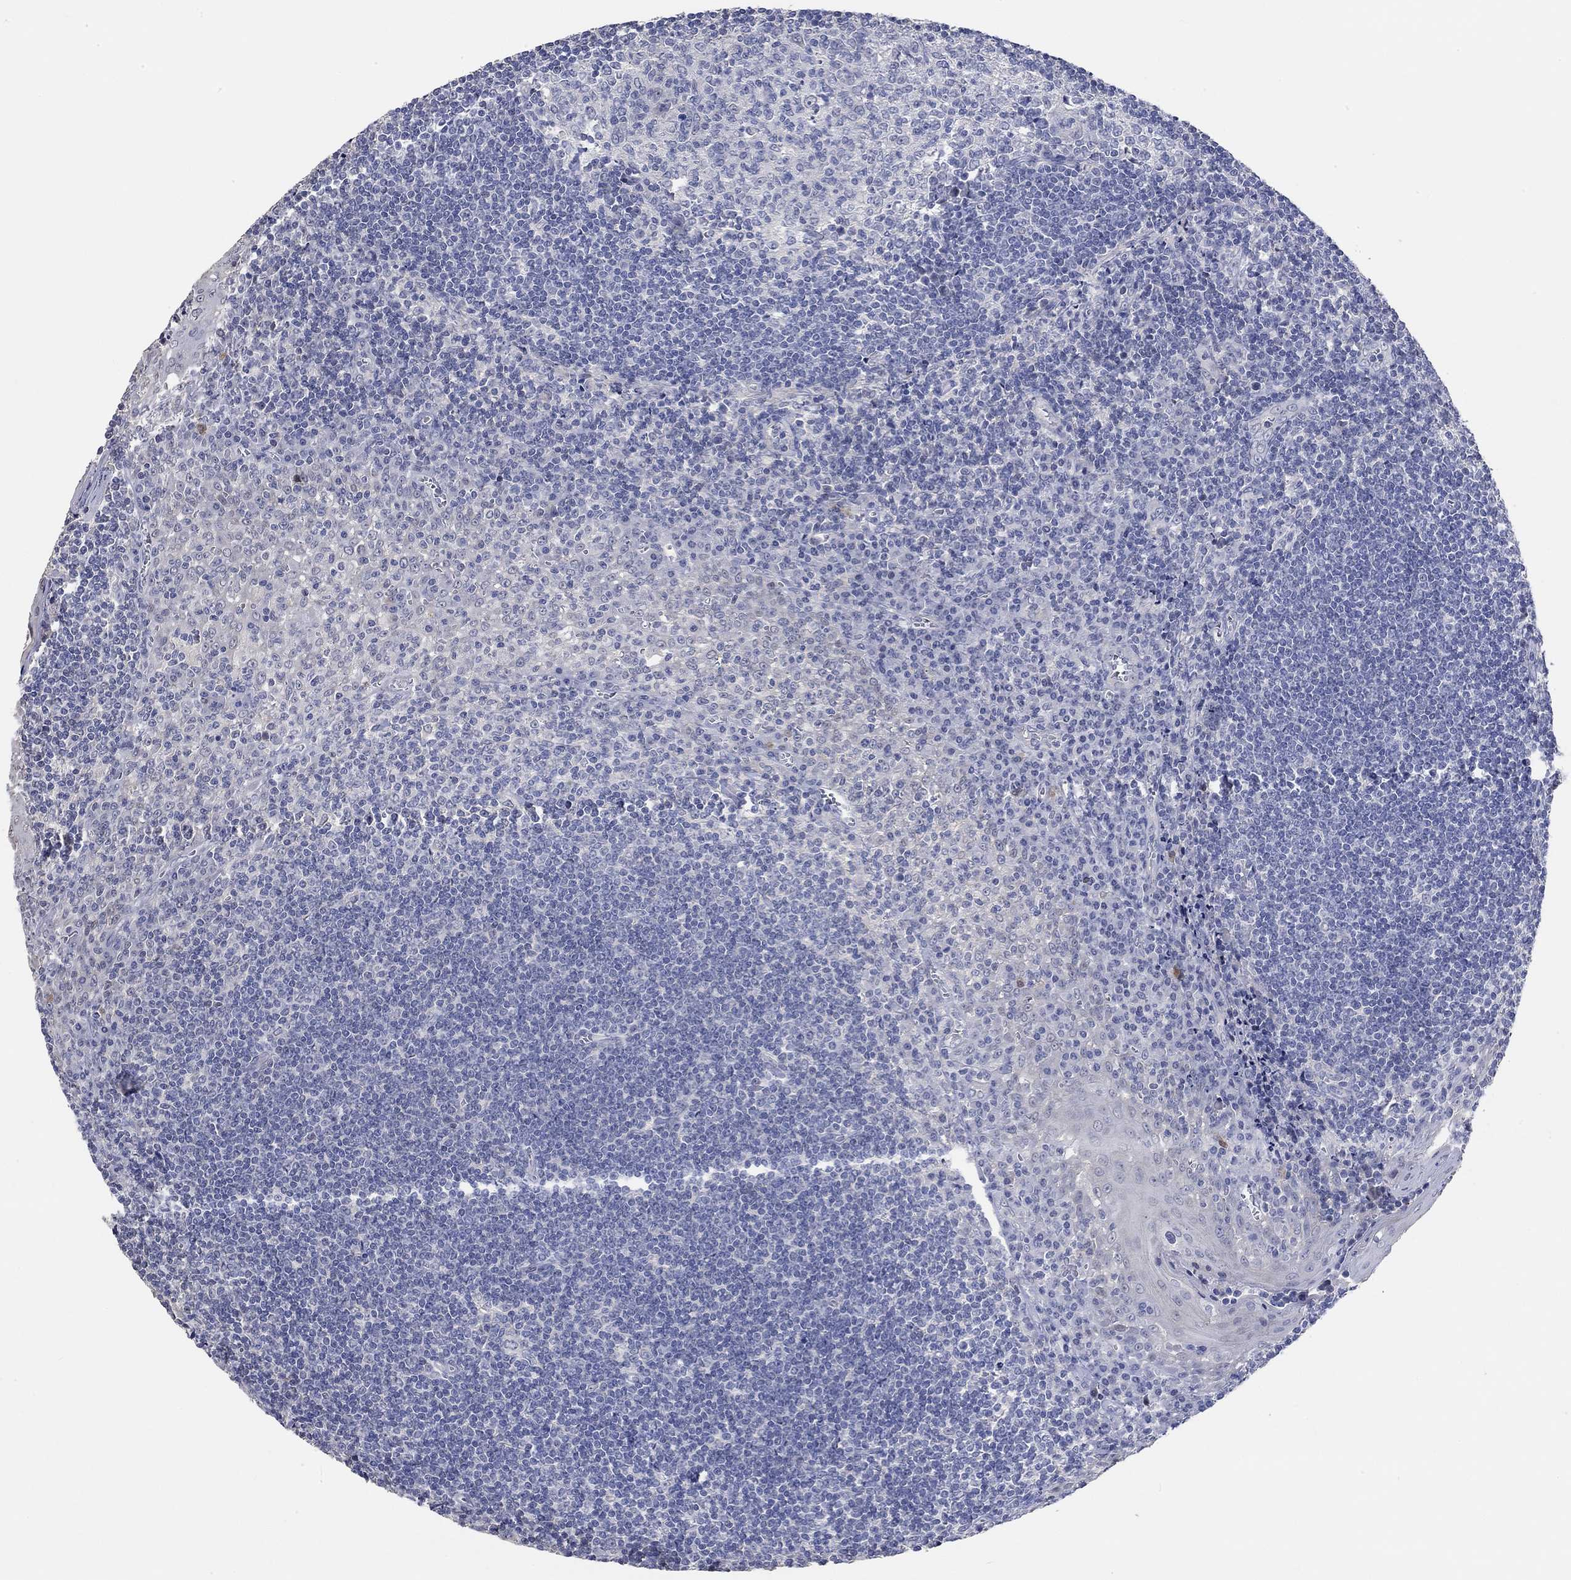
{"staining": {"intensity": "negative", "quantity": "none", "location": "none"}, "tissue": "tonsil", "cell_type": "Germinal center cells", "image_type": "normal", "snomed": [{"axis": "morphology", "description": "Normal tissue, NOS"}, {"axis": "topography", "description": "Tonsil"}], "caption": "There is no significant expression in germinal center cells of tonsil. (Stains: DAB (3,3'-diaminobenzidine) immunohistochemistry (IHC) with hematoxylin counter stain, Microscopy: brightfield microscopy at high magnification).", "gene": "PNMA5", "patient": {"sex": "male", "age": 33}}